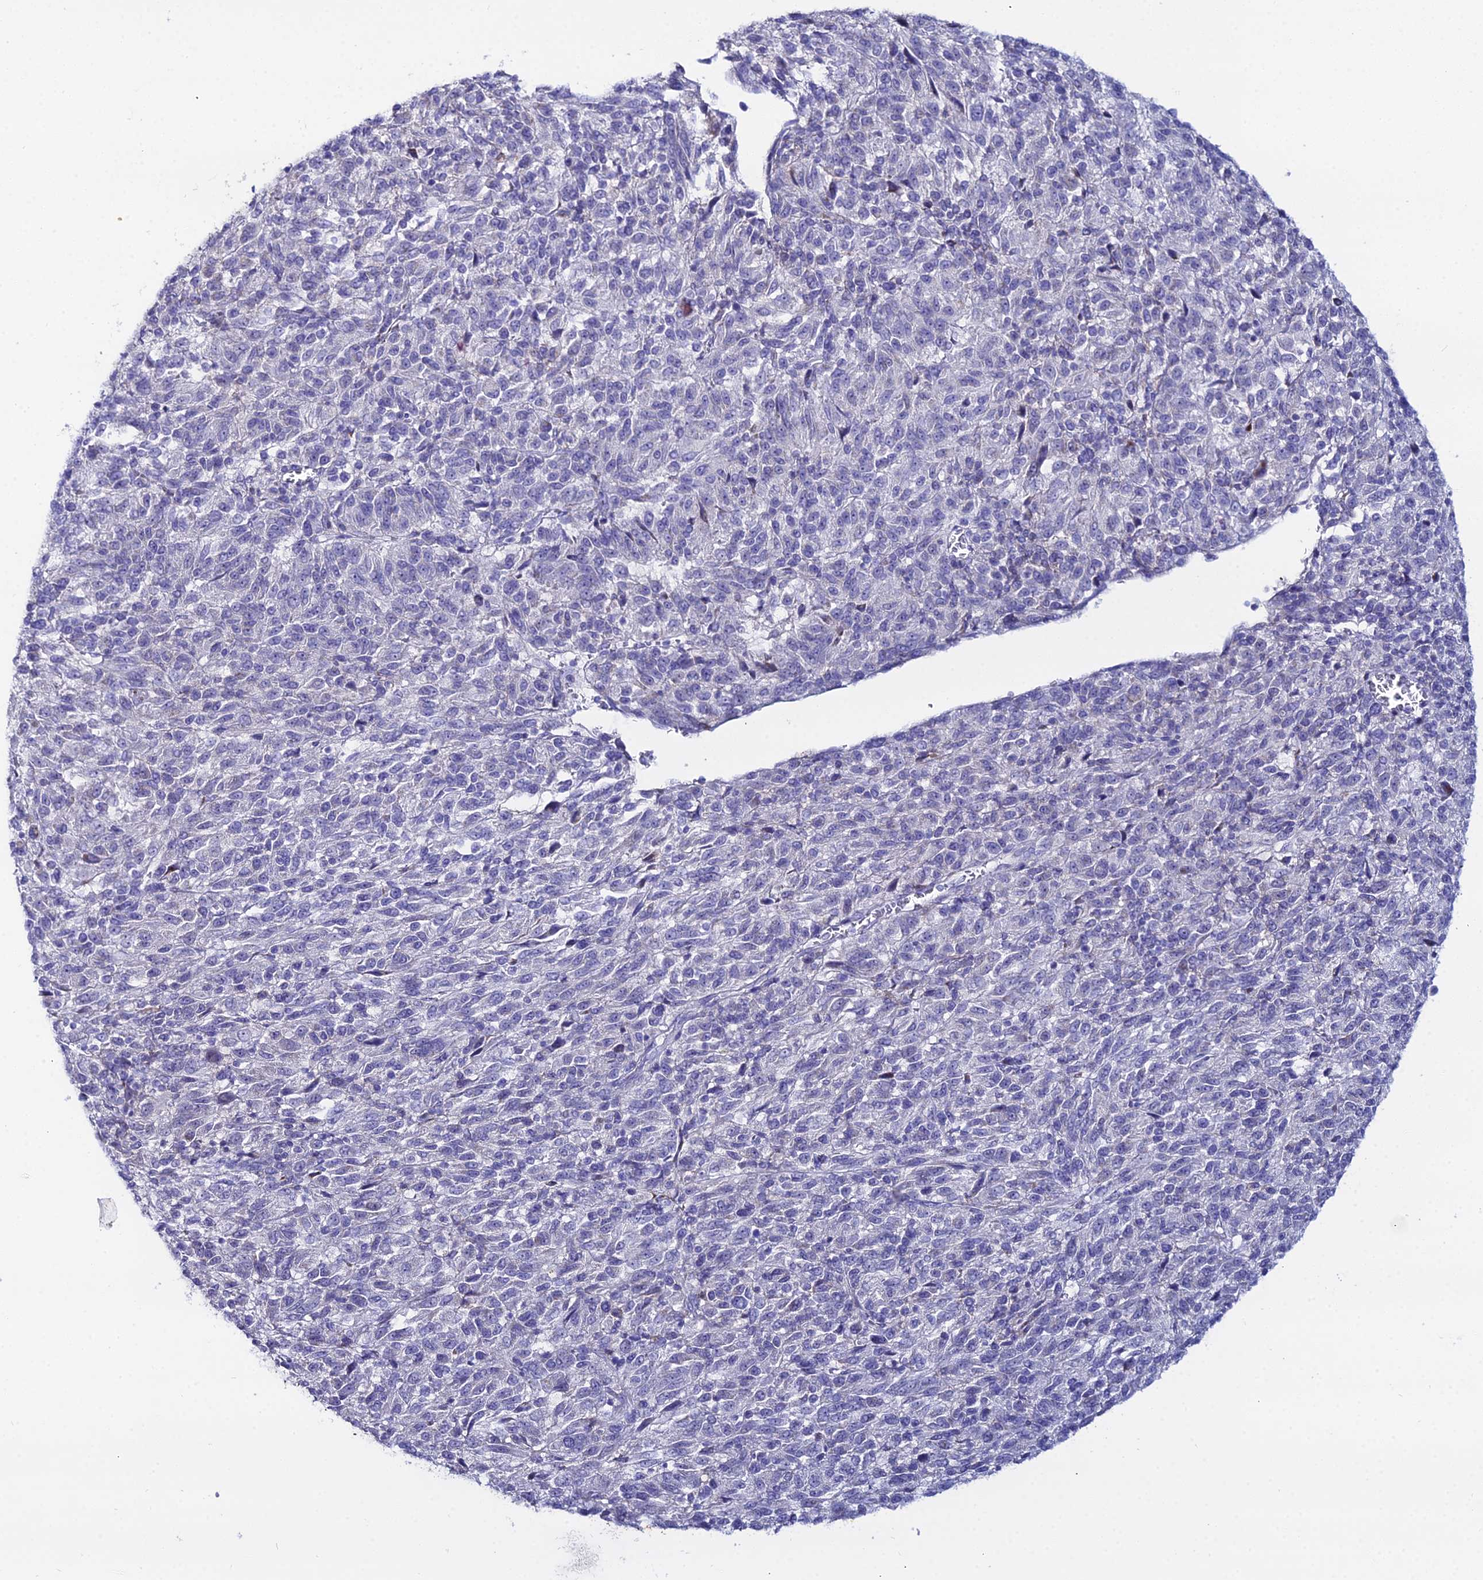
{"staining": {"intensity": "negative", "quantity": "none", "location": "none"}, "tissue": "melanoma", "cell_type": "Tumor cells", "image_type": "cancer", "snomed": [{"axis": "morphology", "description": "Malignant melanoma, Metastatic site"}, {"axis": "topography", "description": "Lung"}], "caption": "Immunohistochemistry image of malignant melanoma (metastatic site) stained for a protein (brown), which demonstrates no expression in tumor cells. (IHC, brightfield microscopy, high magnification).", "gene": "DHX34", "patient": {"sex": "male", "age": 64}}